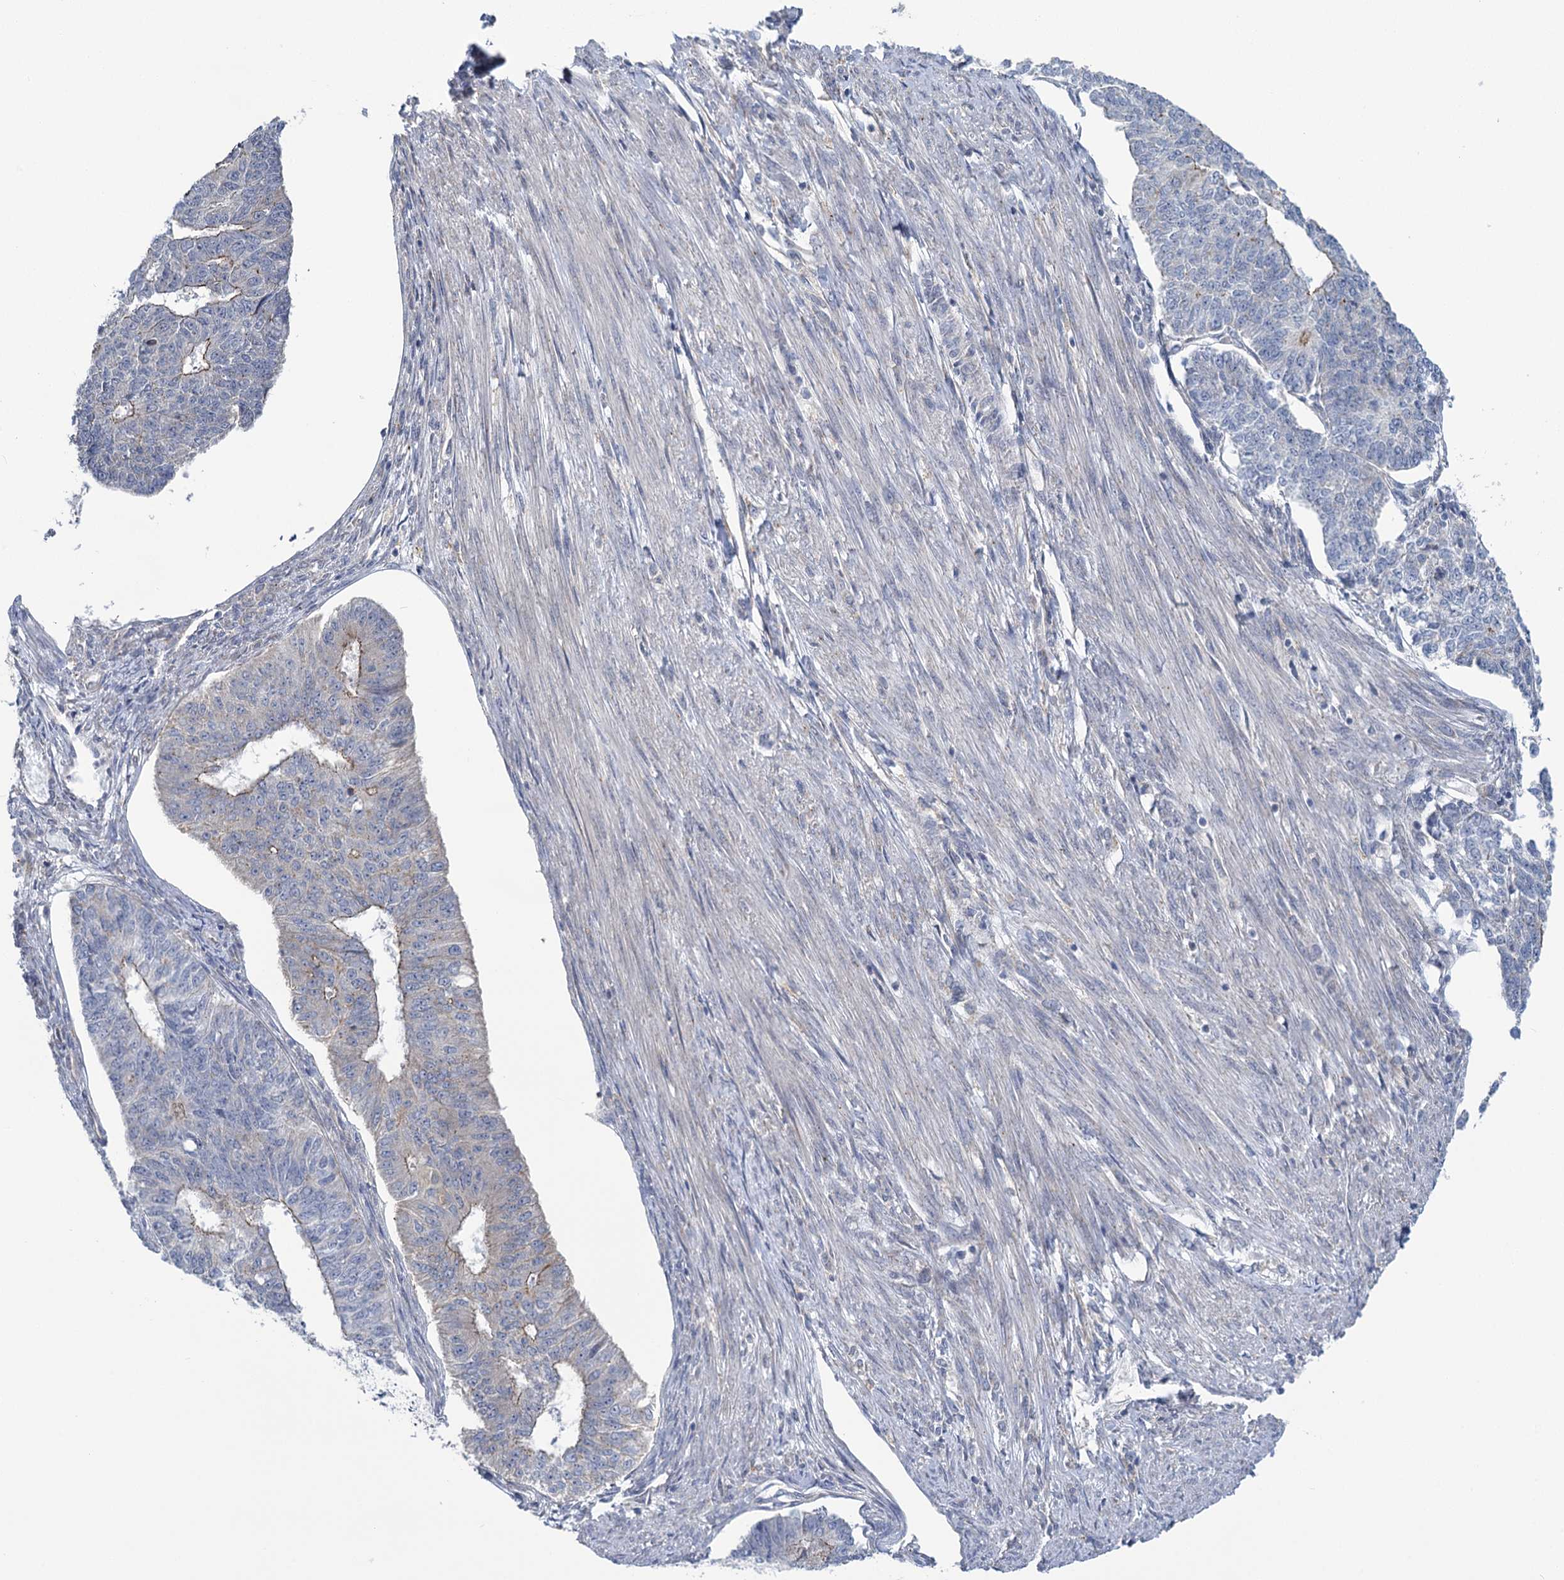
{"staining": {"intensity": "moderate", "quantity": "<25%", "location": "cytoplasmic/membranous"}, "tissue": "endometrial cancer", "cell_type": "Tumor cells", "image_type": "cancer", "snomed": [{"axis": "morphology", "description": "Adenocarcinoma, NOS"}, {"axis": "topography", "description": "Endometrium"}], "caption": "Immunohistochemical staining of endometrial cancer (adenocarcinoma) reveals low levels of moderate cytoplasmic/membranous expression in approximately <25% of tumor cells.", "gene": "MBLAC2", "patient": {"sex": "female", "age": 32}}